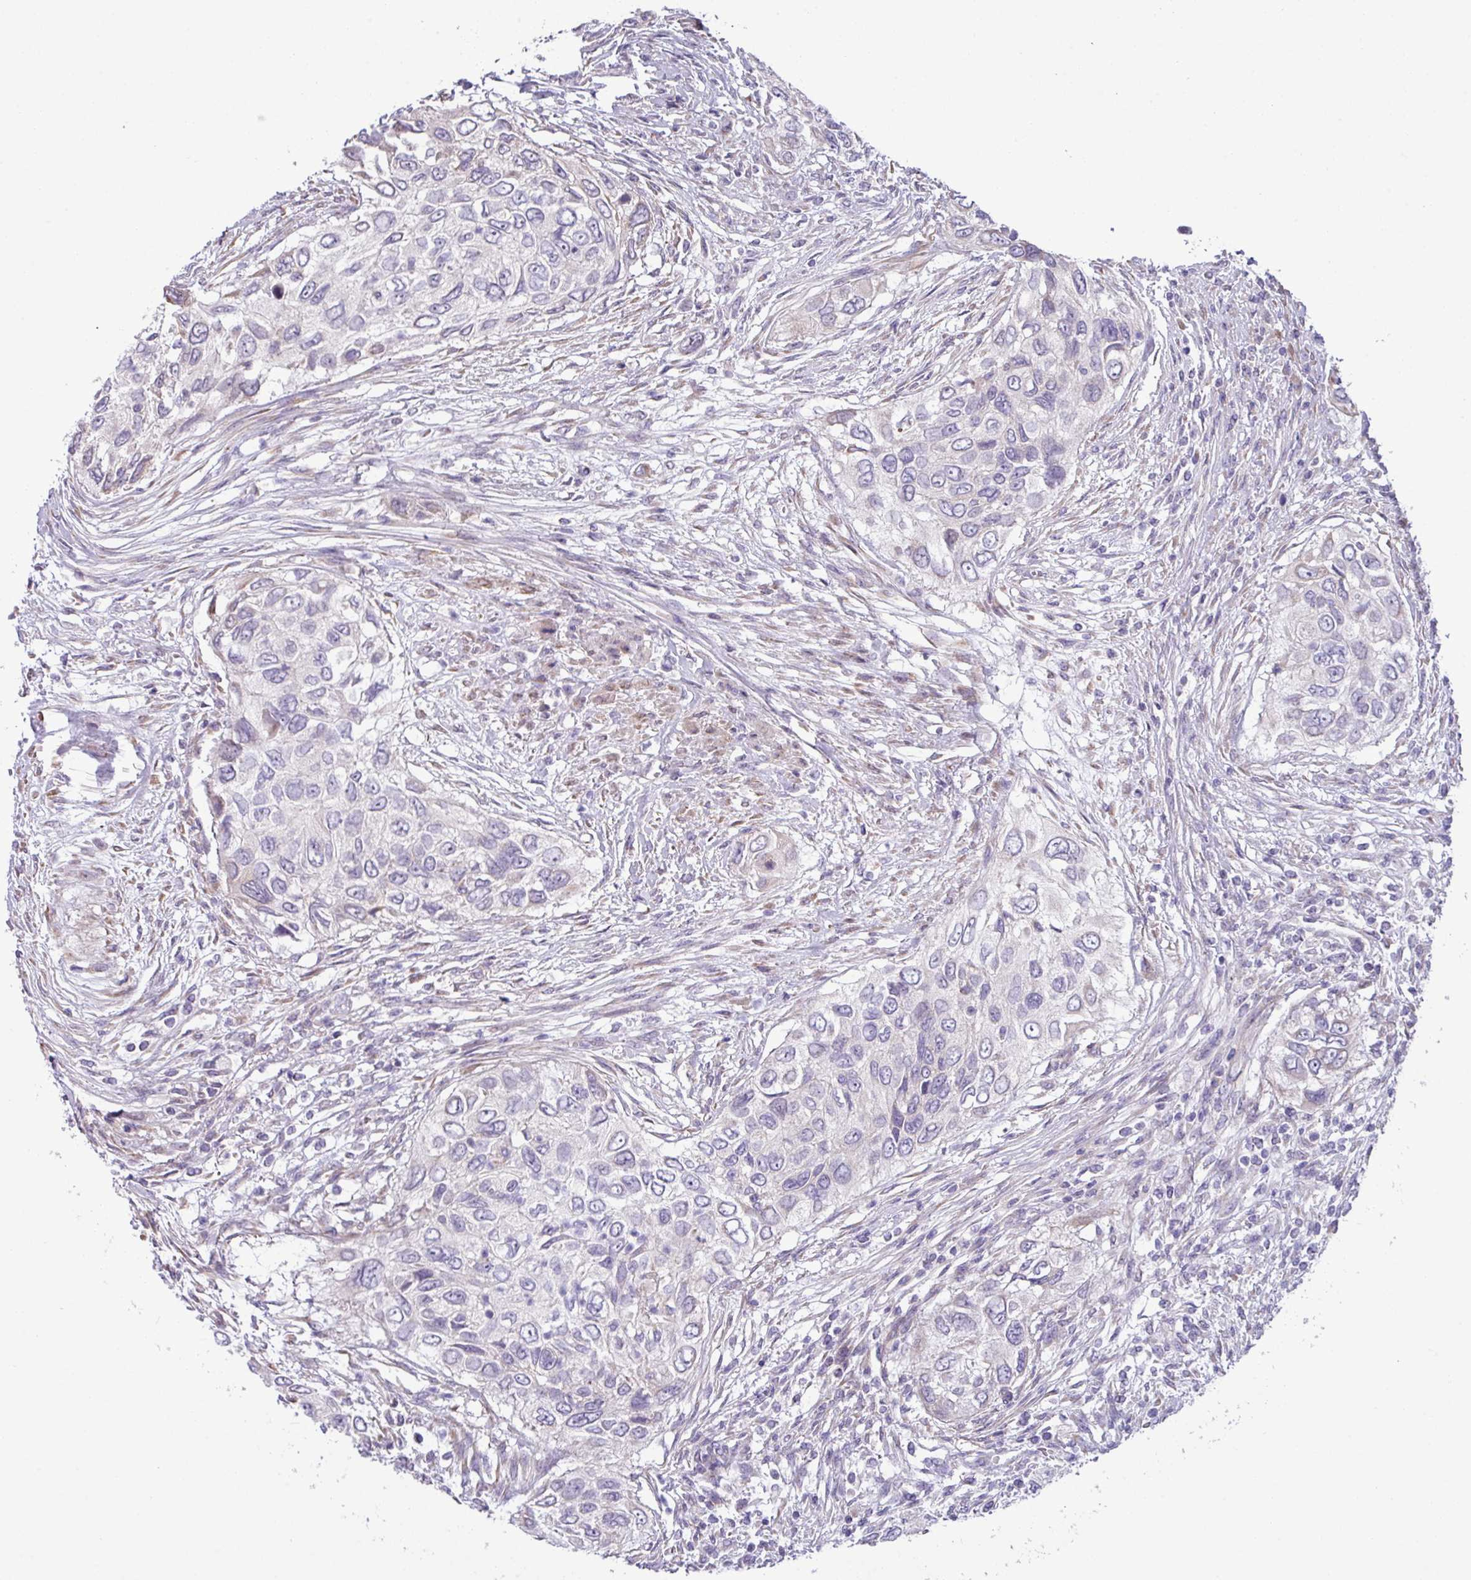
{"staining": {"intensity": "negative", "quantity": "none", "location": "none"}, "tissue": "urothelial cancer", "cell_type": "Tumor cells", "image_type": "cancer", "snomed": [{"axis": "morphology", "description": "Urothelial carcinoma, High grade"}, {"axis": "topography", "description": "Urinary bladder"}], "caption": "Tumor cells are negative for protein expression in human urothelial cancer. (DAB (3,3'-diaminobenzidine) immunohistochemistry (IHC) with hematoxylin counter stain).", "gene": "IRGC", "patient": {"sex": "female", "age": 60}}